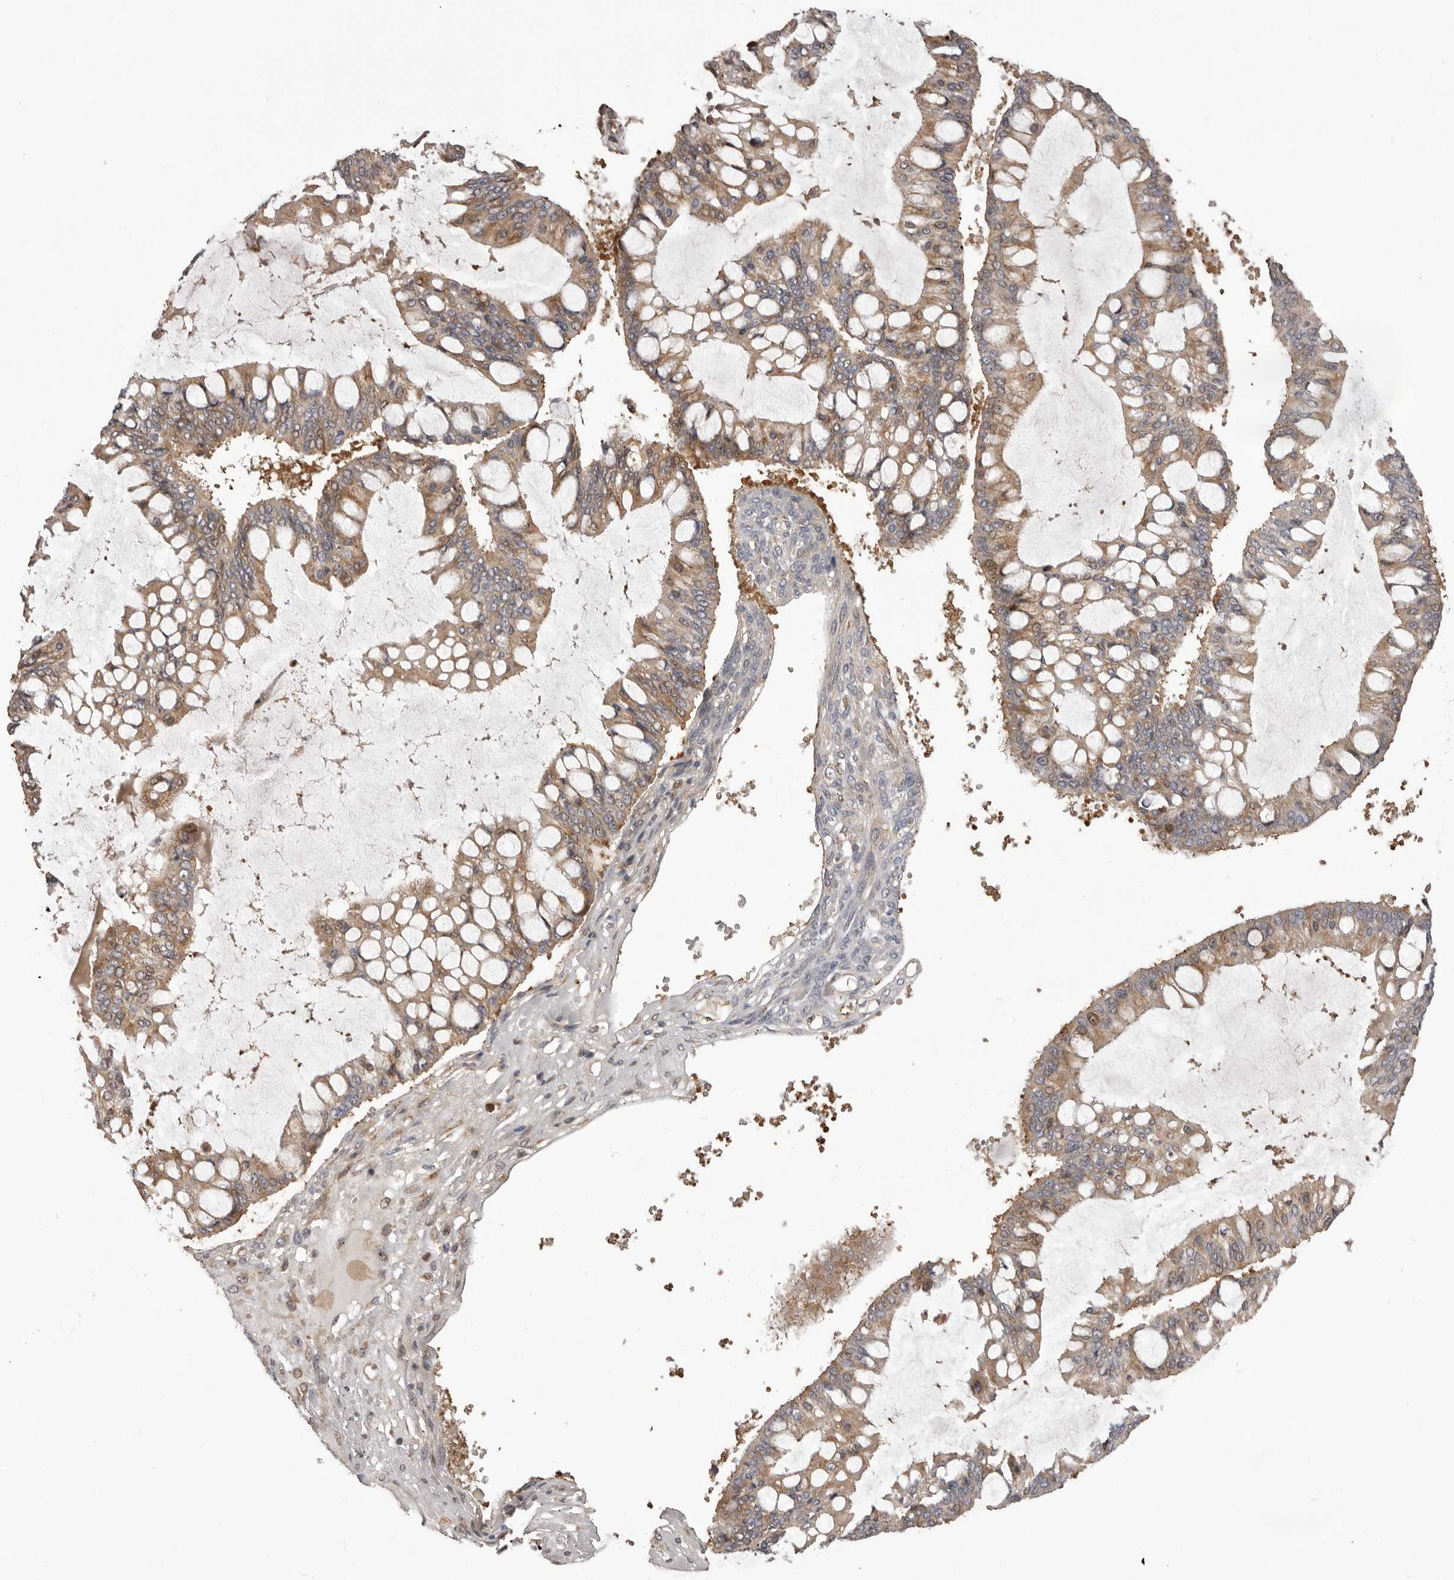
{"staining": {"intensity": "moderate", "quantity": ">75%", "location": "cytoplasmic/membranous"}, "tissue": "ovarian cancer", "cell_type": "Tumor cells", "image_type": "cancer", "snomed": [{"axis": "morphology", "description": "Cystadenocarcinoma, mucinous, NOS"}, {"axis": "topography", "description": "Ovary"}], "caption": "DAB immunohistochemical staining of ovarian mucinous cystadenocarcinoma shows moderate cytoplasmic/membranous protein expression in about >75% of tumor cells.", "gene": "HBS1L", "patient": {"sex": "female", "age": 73}}